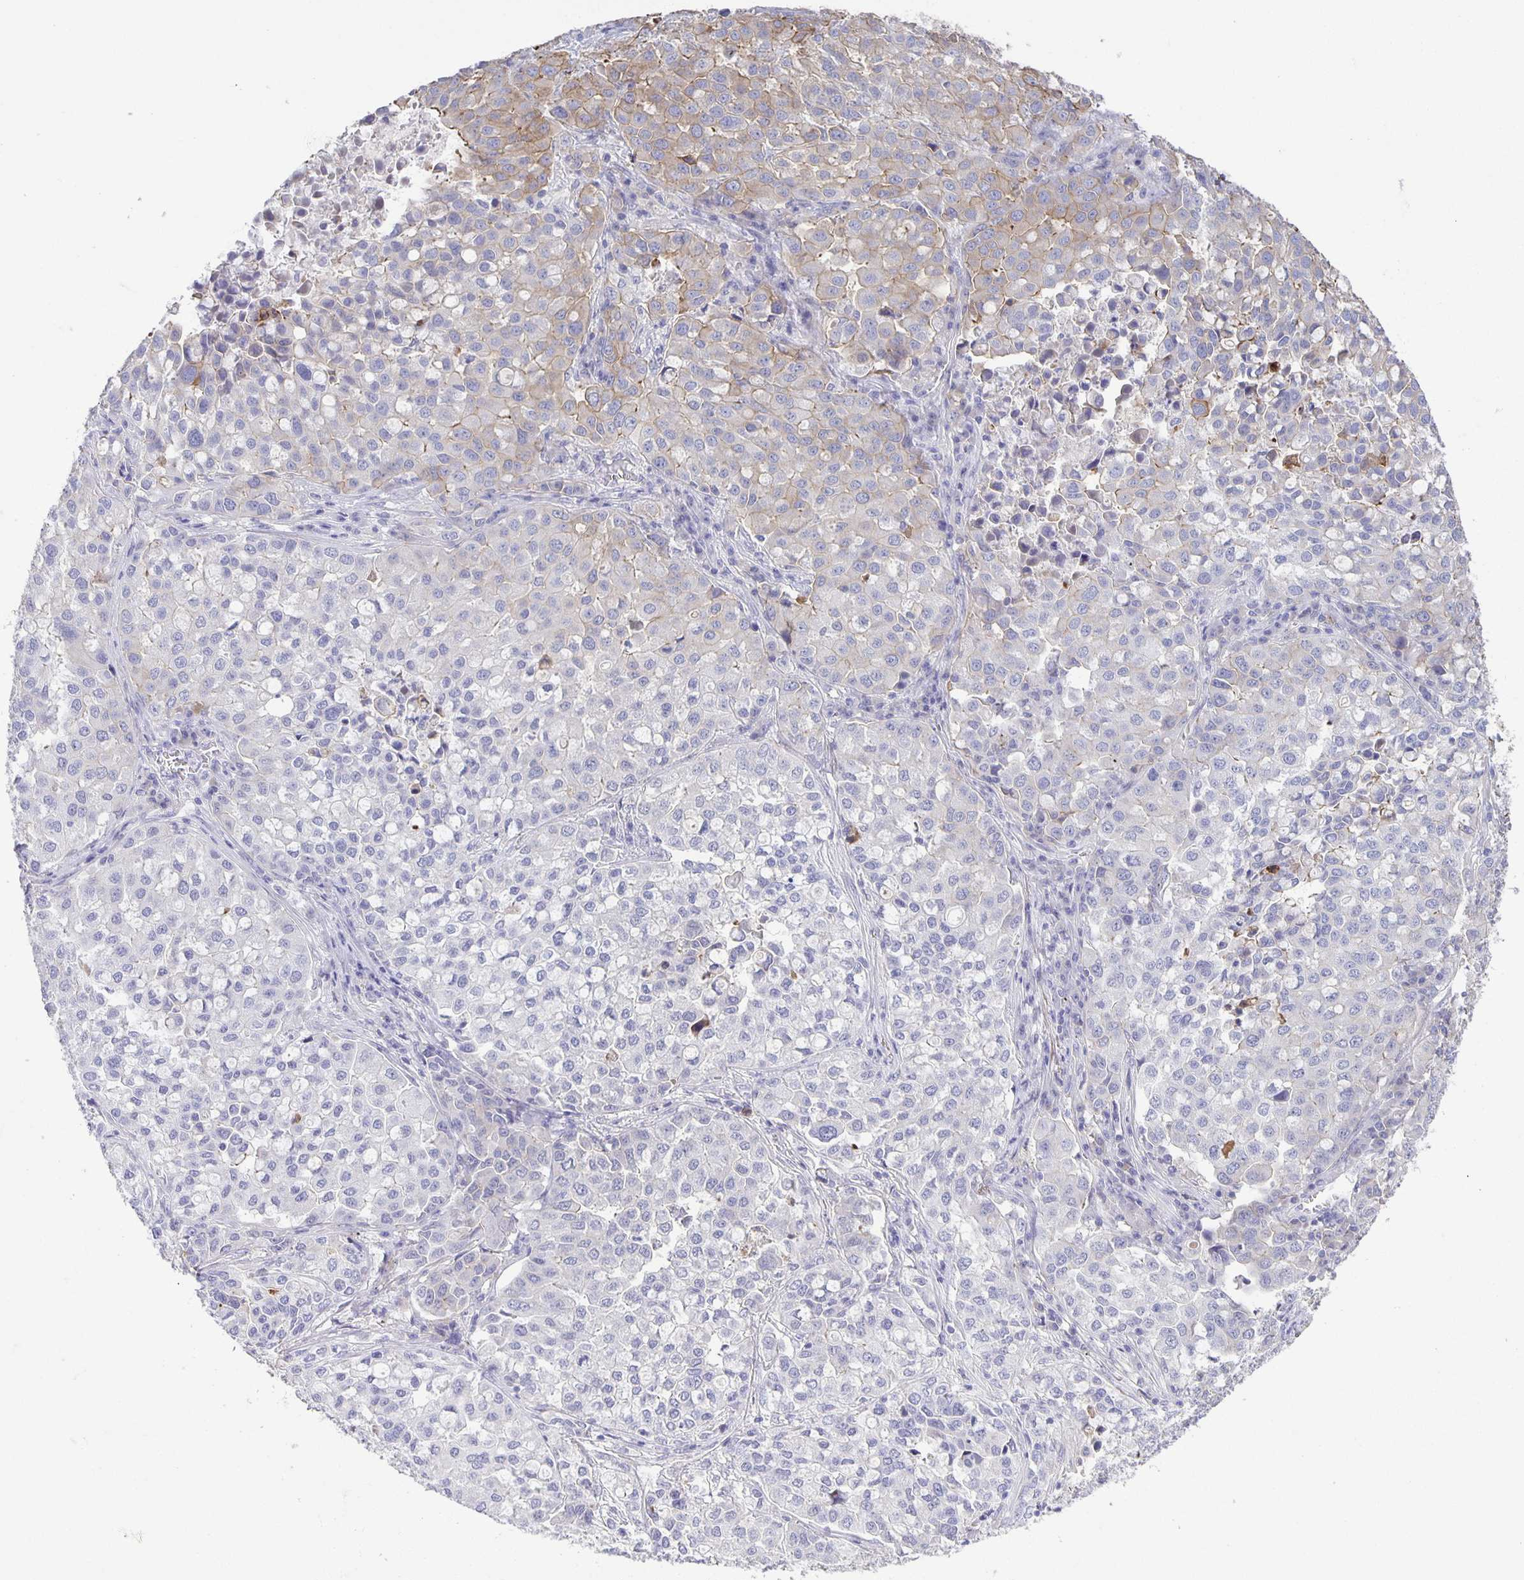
{"staining": {"intensity": "weak", "quantity": "<25%", "location": "cytoplasmic/membranous"}, "tissue": "lung cancer", "cell_type": "Tumor cells", "image_type": "cancer", "snomed": [{"axis": "morphology", "description": "Adenocarcinoma, NOS"}, {"axis": "morphology", "description": "Adenocarcinoma, metastatic, NOS"}, {"axis": "topography", "description": "Lymph node"}, {"axis": "topography", "description": "Lung"}], "caption": "There is no significant positivity in tumor cells of lung metastatic adenocarcinoma.", "gene": "PTPN3", "patient": {"sex": "female", "age": 65}}